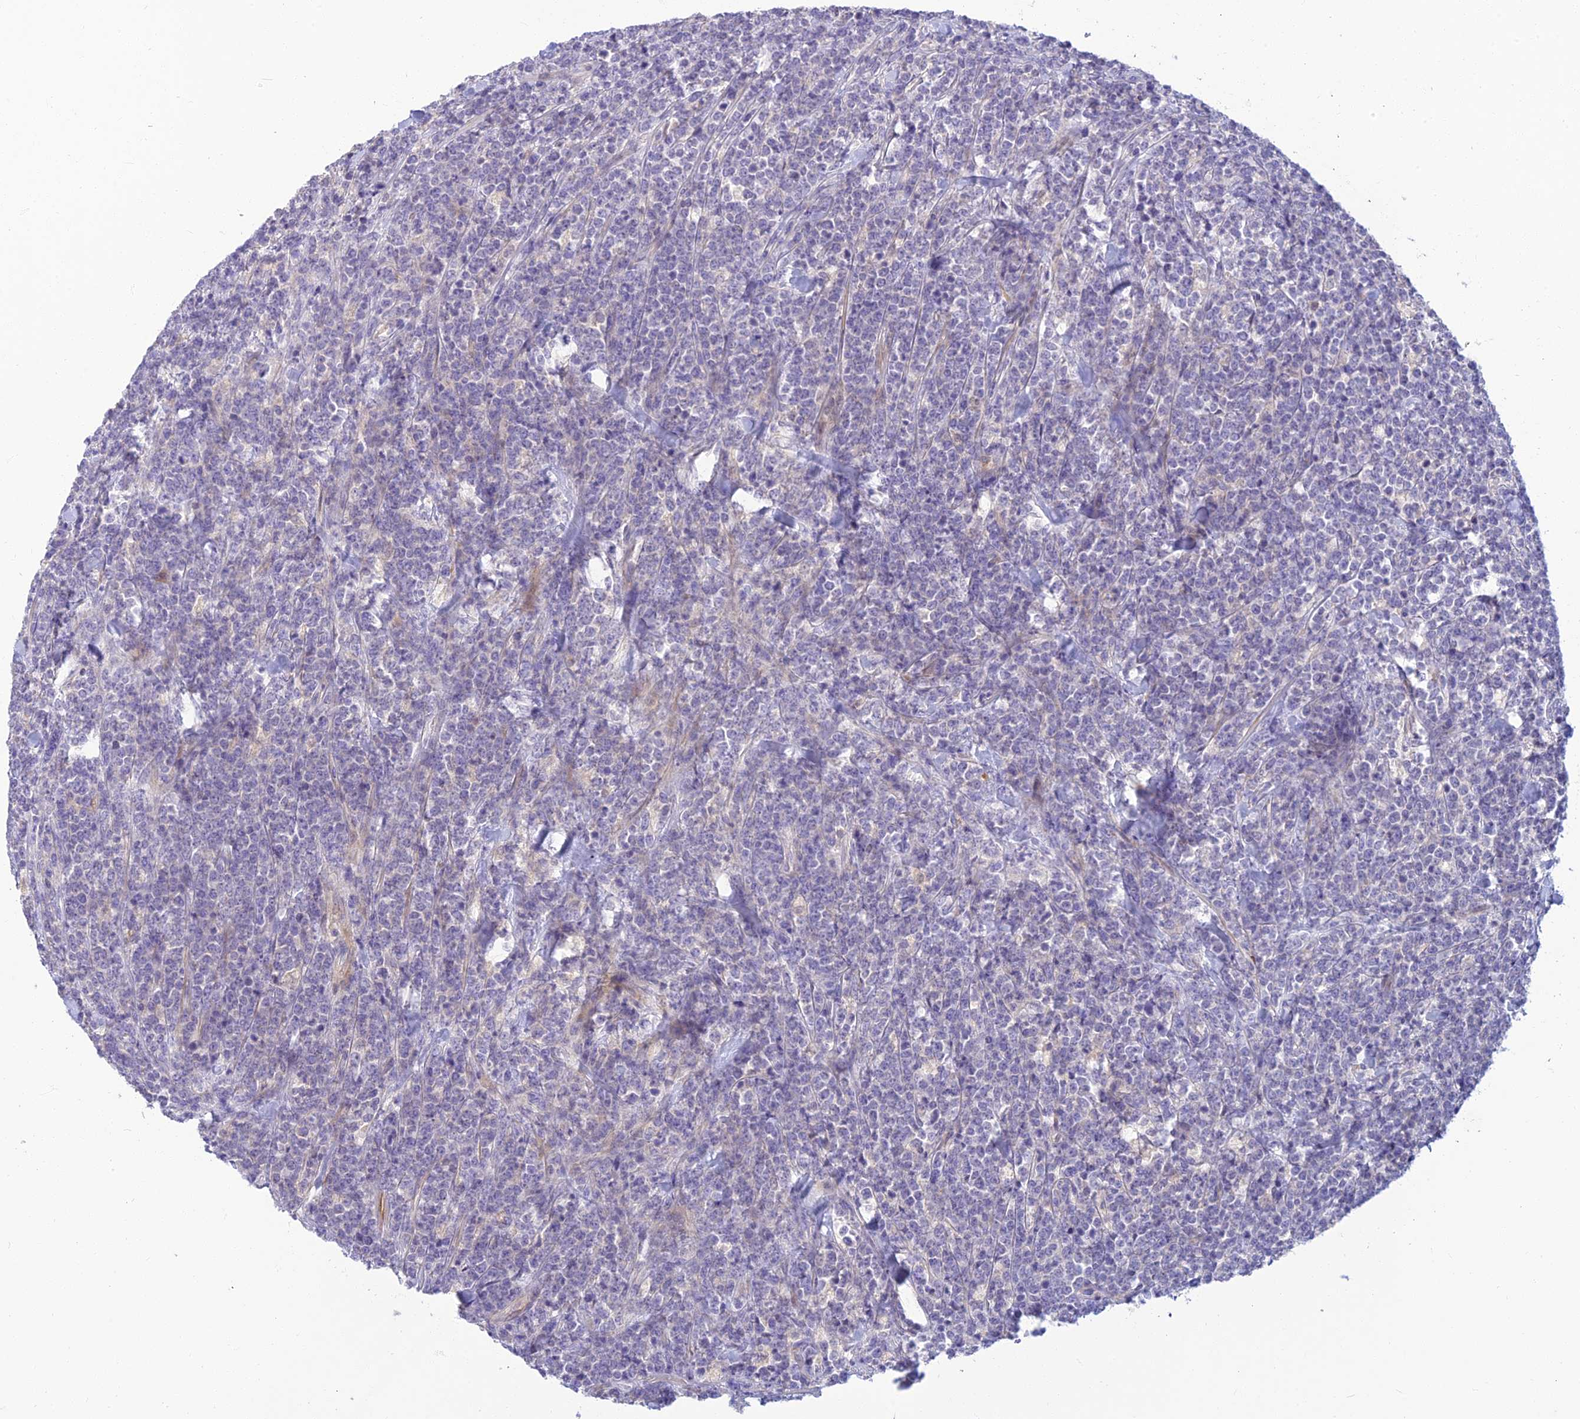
{"staining": {"intensity": "negative", "quantity": "none", "location": "none"}, "tissue": "lymphoma", "cell_type": "Tumor cells", "image_type": "cancer", "snomed": [{"axis": "morphology", "description": "Malignant lymphoma, non-Hodgkin's type, High grade"}, {"axis": "topography", "description": "Small intestine"}], "caption": "IHC image of neoplastic tissue: human lymphoma stained with DAB (3,3'-diaminobenzidine) shows no significant protein expression in tumor cells. The staining was performed using DAB (3,3'-diaminobenzidine) to visualize the protein expression in brown, while the nuclei were stained in blue with hematoxylin (Magnification: 20x).", "gene": "CLIP4", "patient": {"sex": "male", "age": 8}}